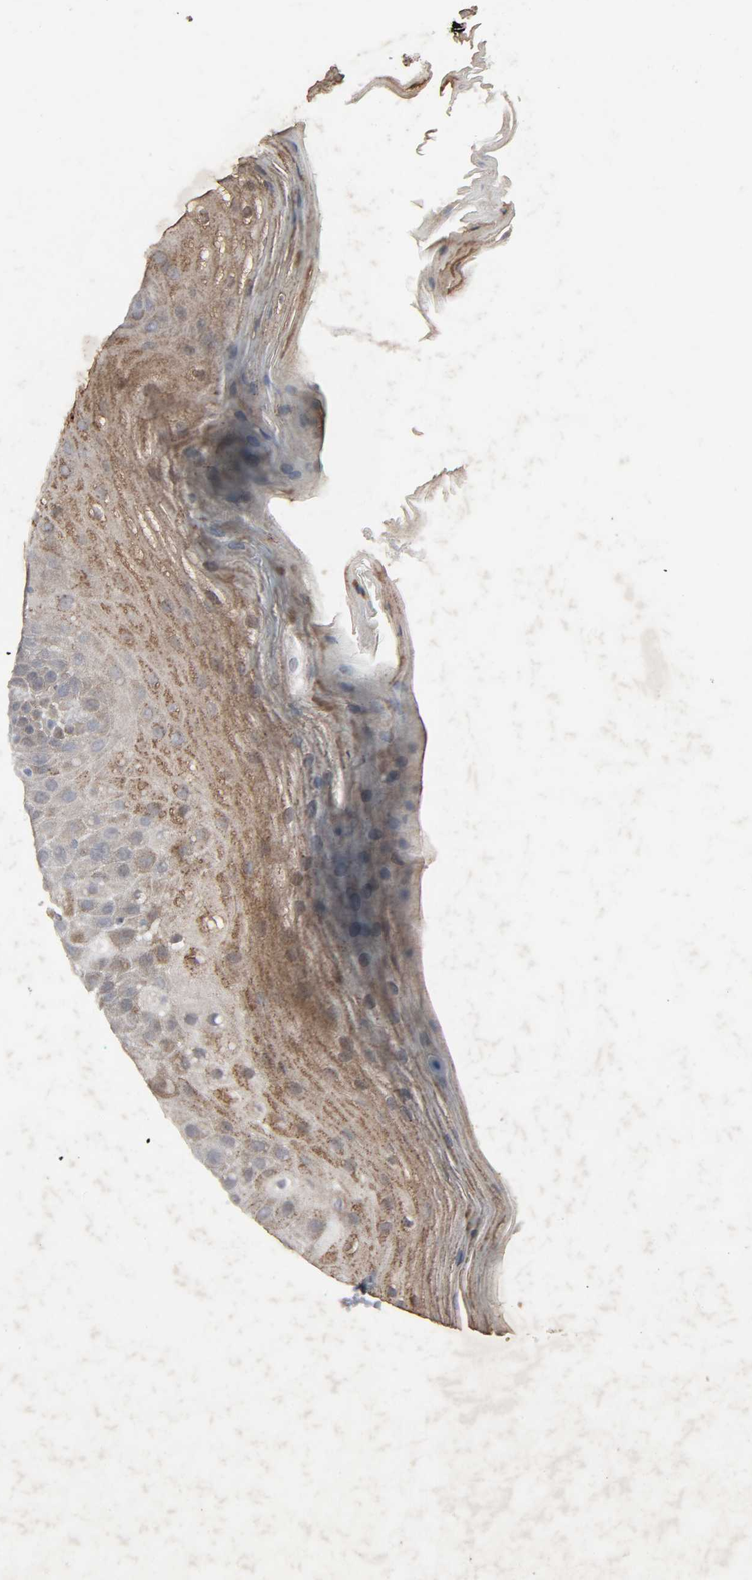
{"staining": {"intensity": "moderate", "quantity": "25%-75%", "location": "cytoplasmic/membranous"}, "tissue": "oral mucosa", "cell_type": "Squamous epithelial cells", "image_type": "normal", "snomed": [{"axis": "morphology", "description": "Normal tissue, NOS"}, {"axis": "morphology", "description": "Squamous cell carcinoma, NOS"}, {"axis": "topography", "description": "Skeletal muscle"}, {"axis": "topography", "description": "Oral tissue"}, {"axis": "topography", "description": "Head-Neck"}], "caption": "Protein positivity by immunohistochemistry shows moderate cytoplasmic/membranous positivity in approximately 25%-75% of squamous epithelial cells in normal oral mucosa.", "gene": "ADCY4", "patient": {"sex": "male", "age": 71}}